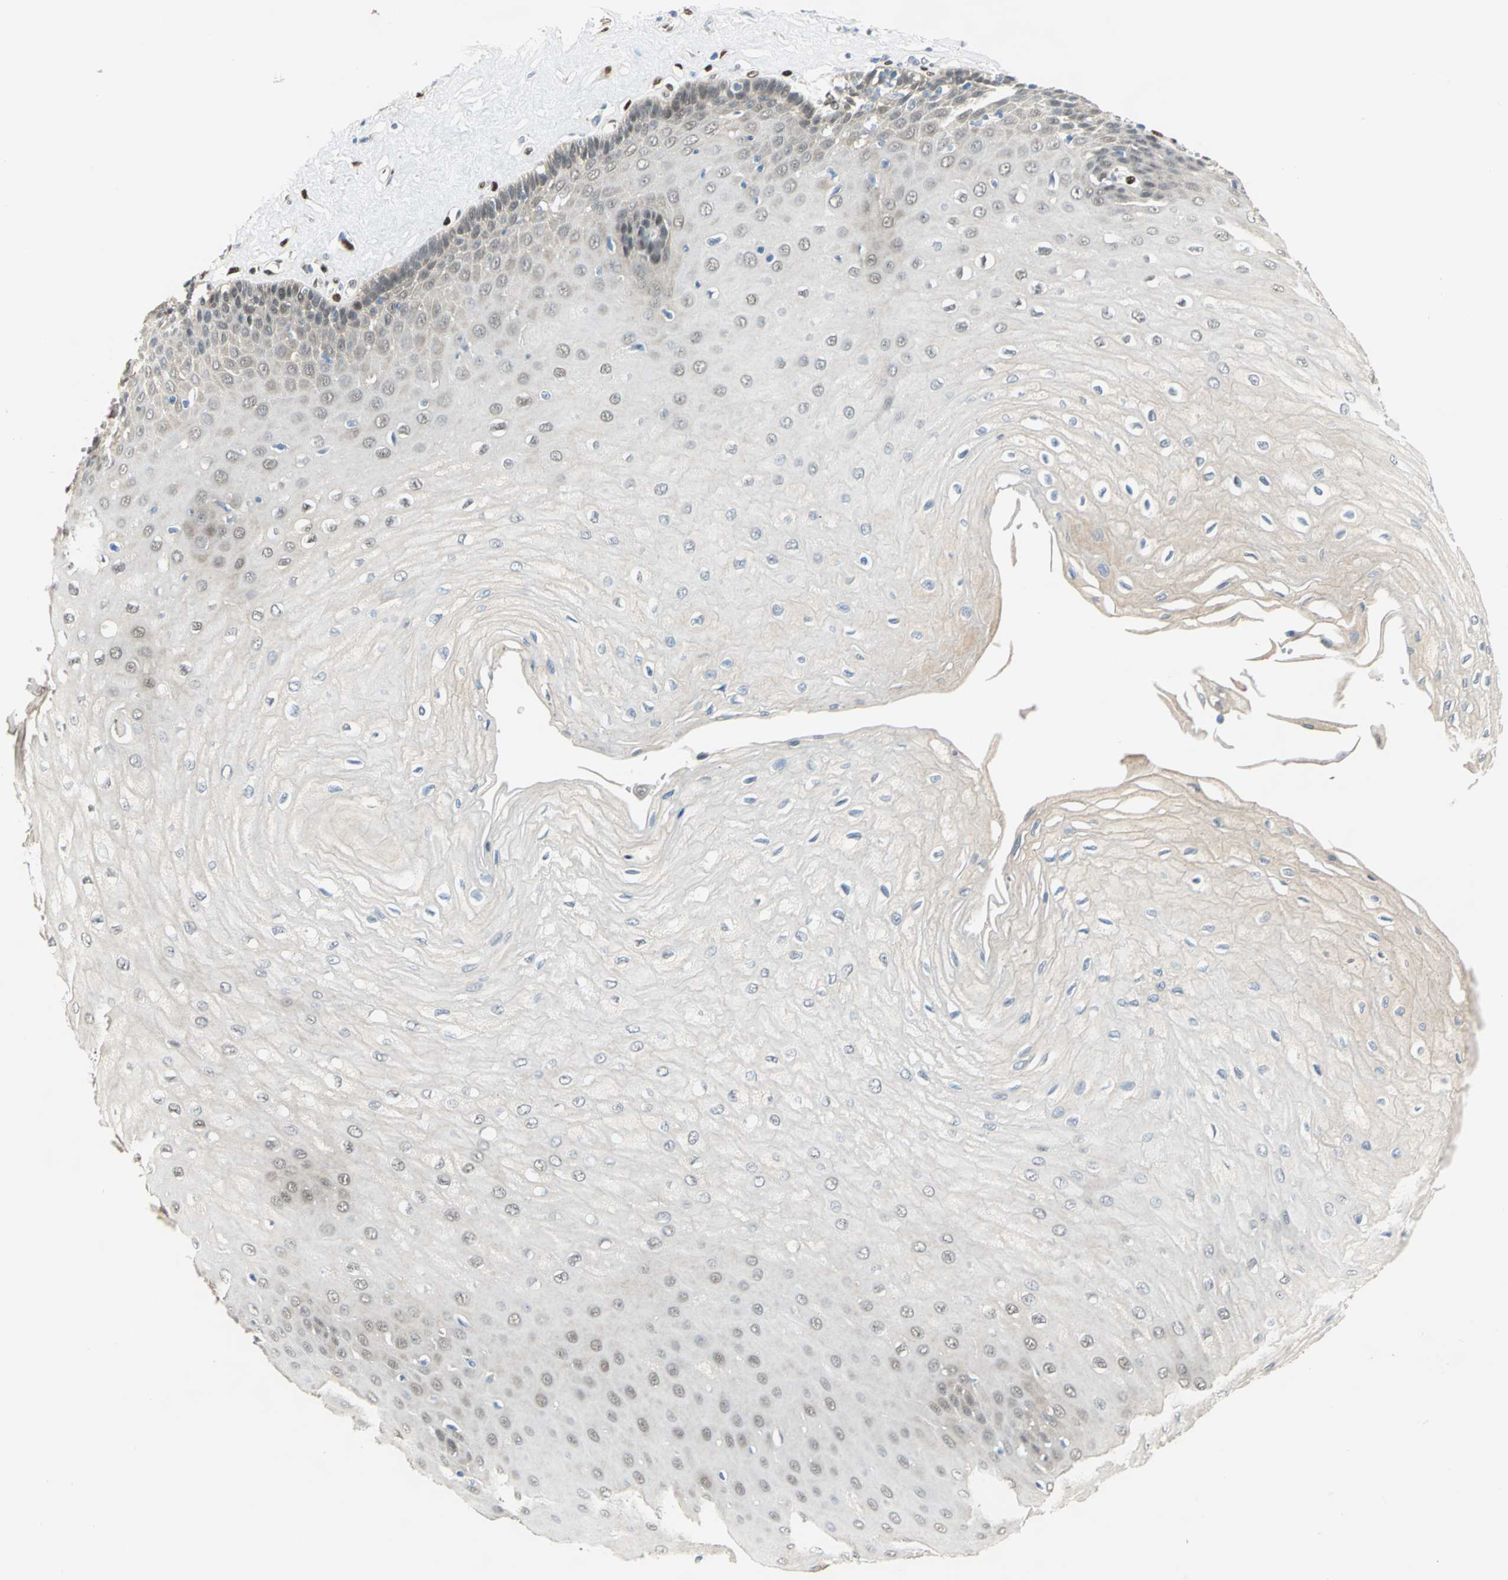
{"staining": {"intensity": "weak", "quantity": "25%-75%", "location": "cytoplasmic/membranous,nuclear"}, "tissue": "esophagus", "cell_type": "Squamous epithelial cells", "image_type": "normal", "snomed": [{"axis": "morphology", "description": "Normal tissue, NOS"}, {"axis": "morphology", "description": "Squamous cell carcinoma, NOS"}, {"axis": "topography", "description": "Esophagus"}], "caption": "DAB immunohistochemical staining of normal esophagus displays weak cytoplasmic/membranous,nuclear protein expression in about 25%-75% of squamous epithelial cells. The staining was performed using DAB (3,3'-diaminobenzidine) to visualize the protein expression in brown, while the nuclei were stained in blue with hematoxylin (Magnification: 20x).", "gene": "RBFOX2", "patient": {"sex": "male", "age": 65}}